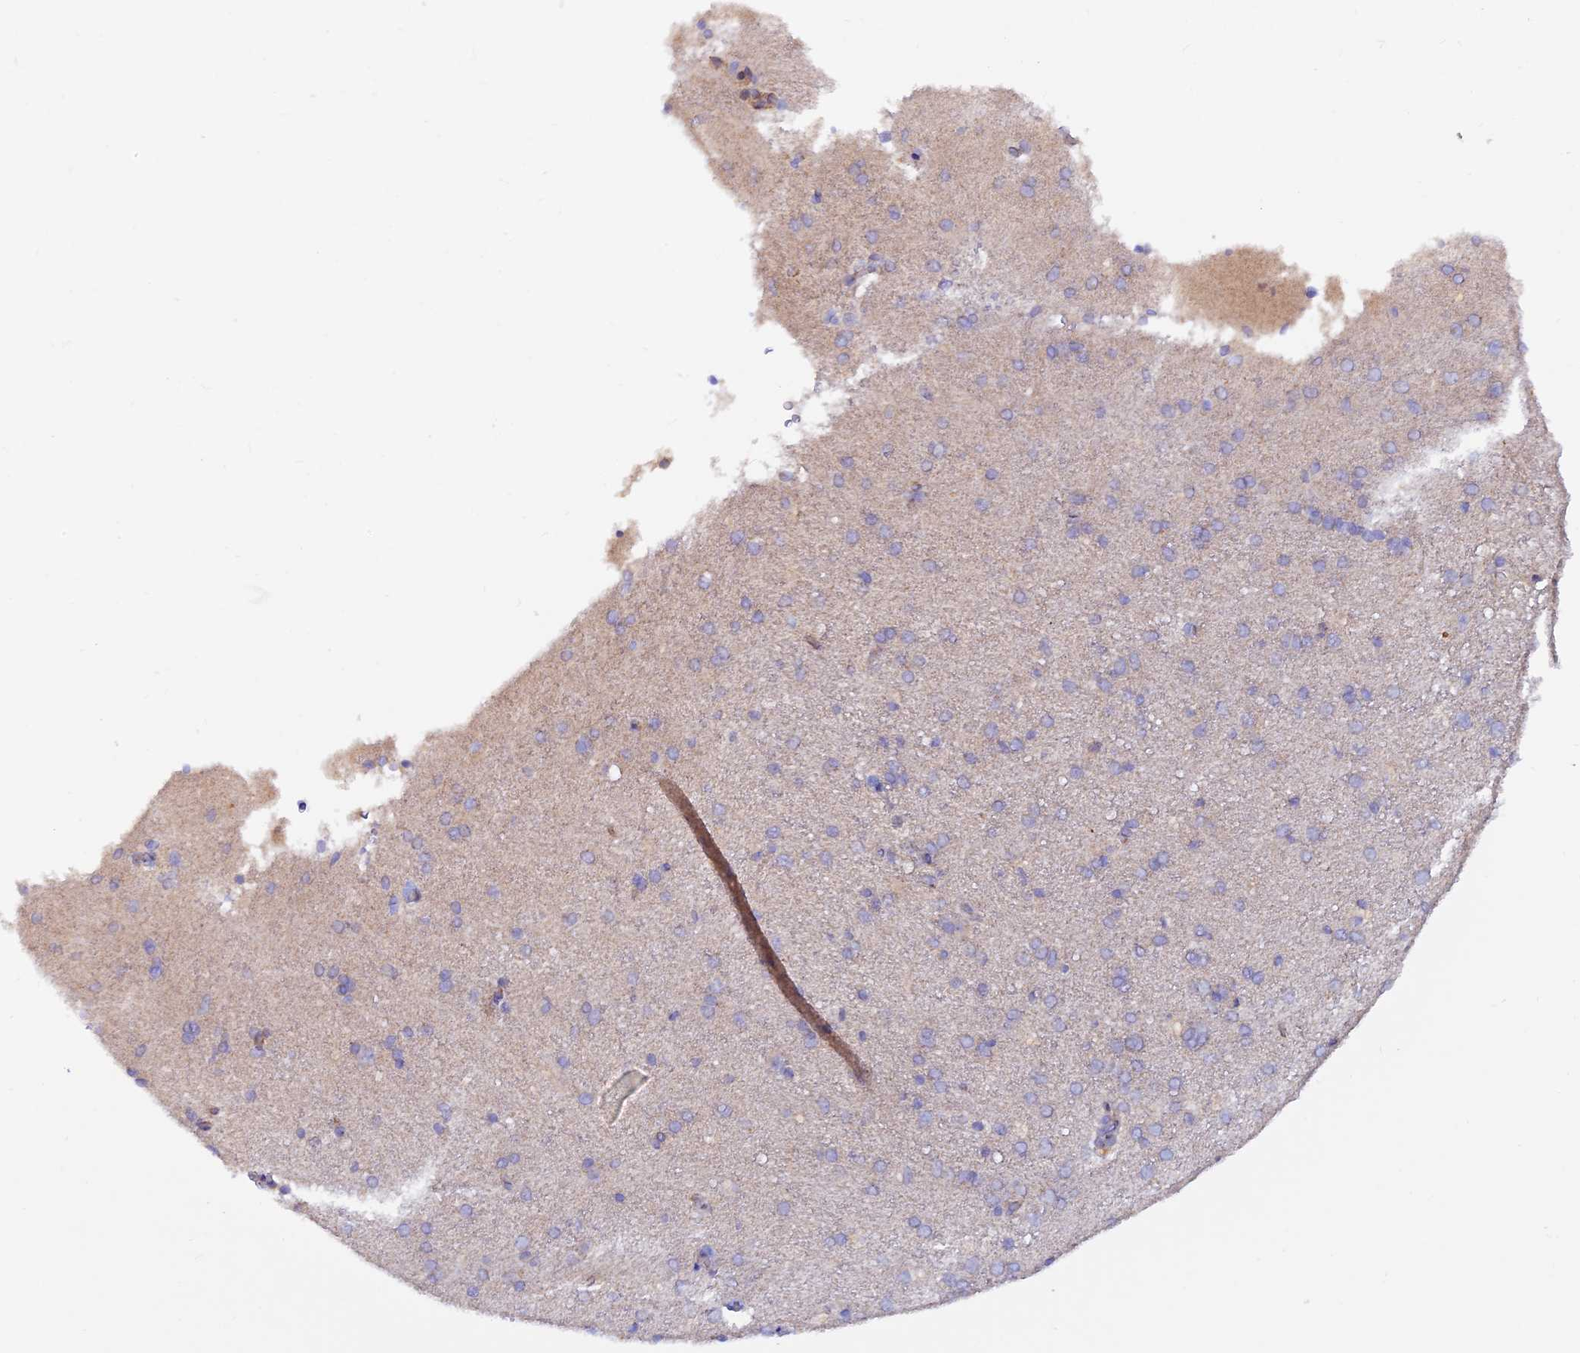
{"staining": {"intensity": "moderate", "quantity": "25%-75%", "location": "cytoplasmic/membranous"}, "tissue": "cerebral cortex", "cell_type": "Endothelial cells", "image_type": "normal", "snomed": [{"axis": "morphology", "description": "Normal tissue, NOS"}, {"axis": "topography", "description": "Cerebral cortex"}], "caption": "Approximately 25%-75% of endothelial cells in benign cerebral cortex reveal moderate cytoplasmic/membranous protein staining as visualized by brown immunohistochemical staining.", "gene": "GMCL1", "patient": {"sex": "male", "age": 62}}